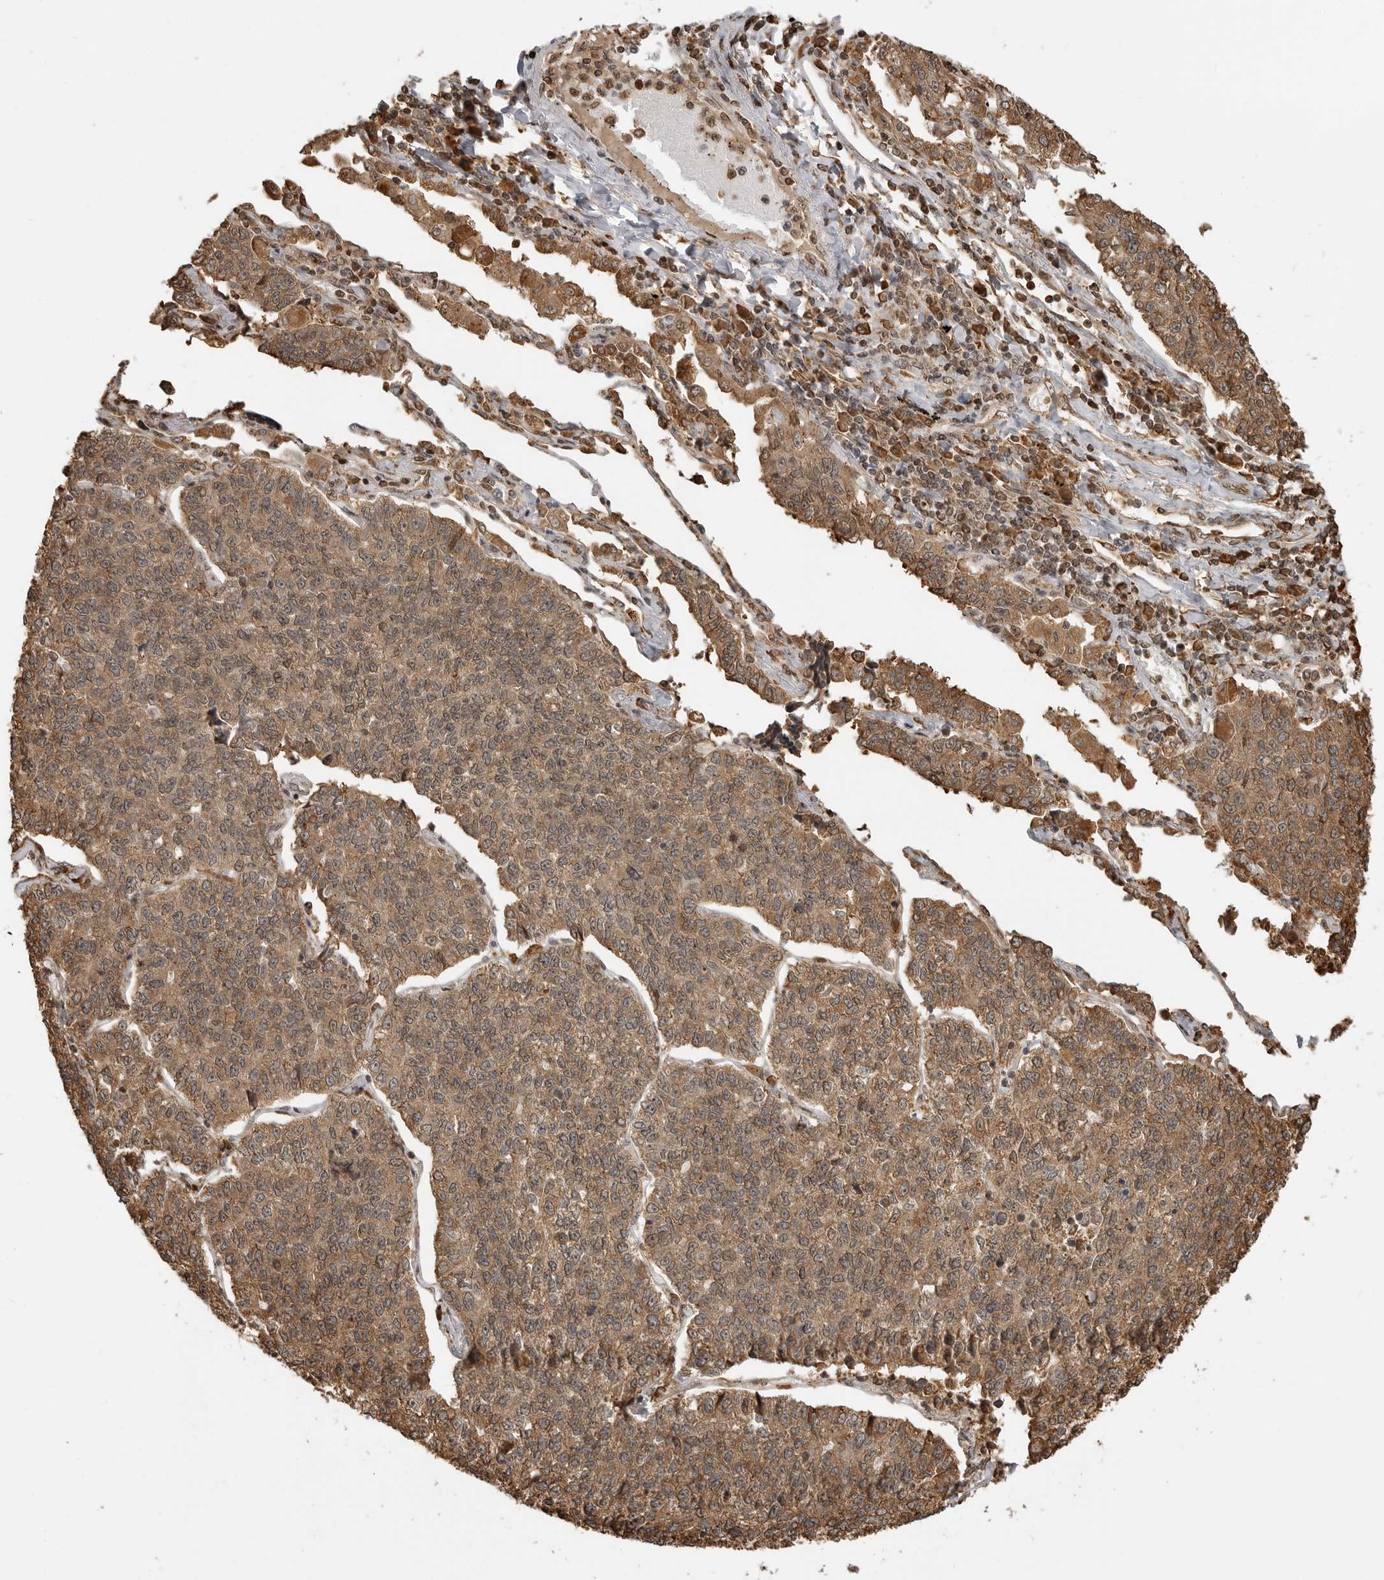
{"staining": {"intensity": "moderate", "quantity": ">75%", "location": "cytoplasmic/membranous"}, "tissue": "lung cancer", "cell_type": "Tumor cells", "image_type": "cancer", "snomed": [{"axis": "morphology", "description": "Adenocarcinoma, NOS"}, {"axis": "topography", "description": "Lung"}], "caption": "Approximately >75% of tumor cells in lung adenocarcinoma exhibit moderate cytoplasmic/membranous protein positivity as visualized by brown immunohistochemical staining.", "gene": "BMP2K", "patient": {"sex": "male", "age": 49}}